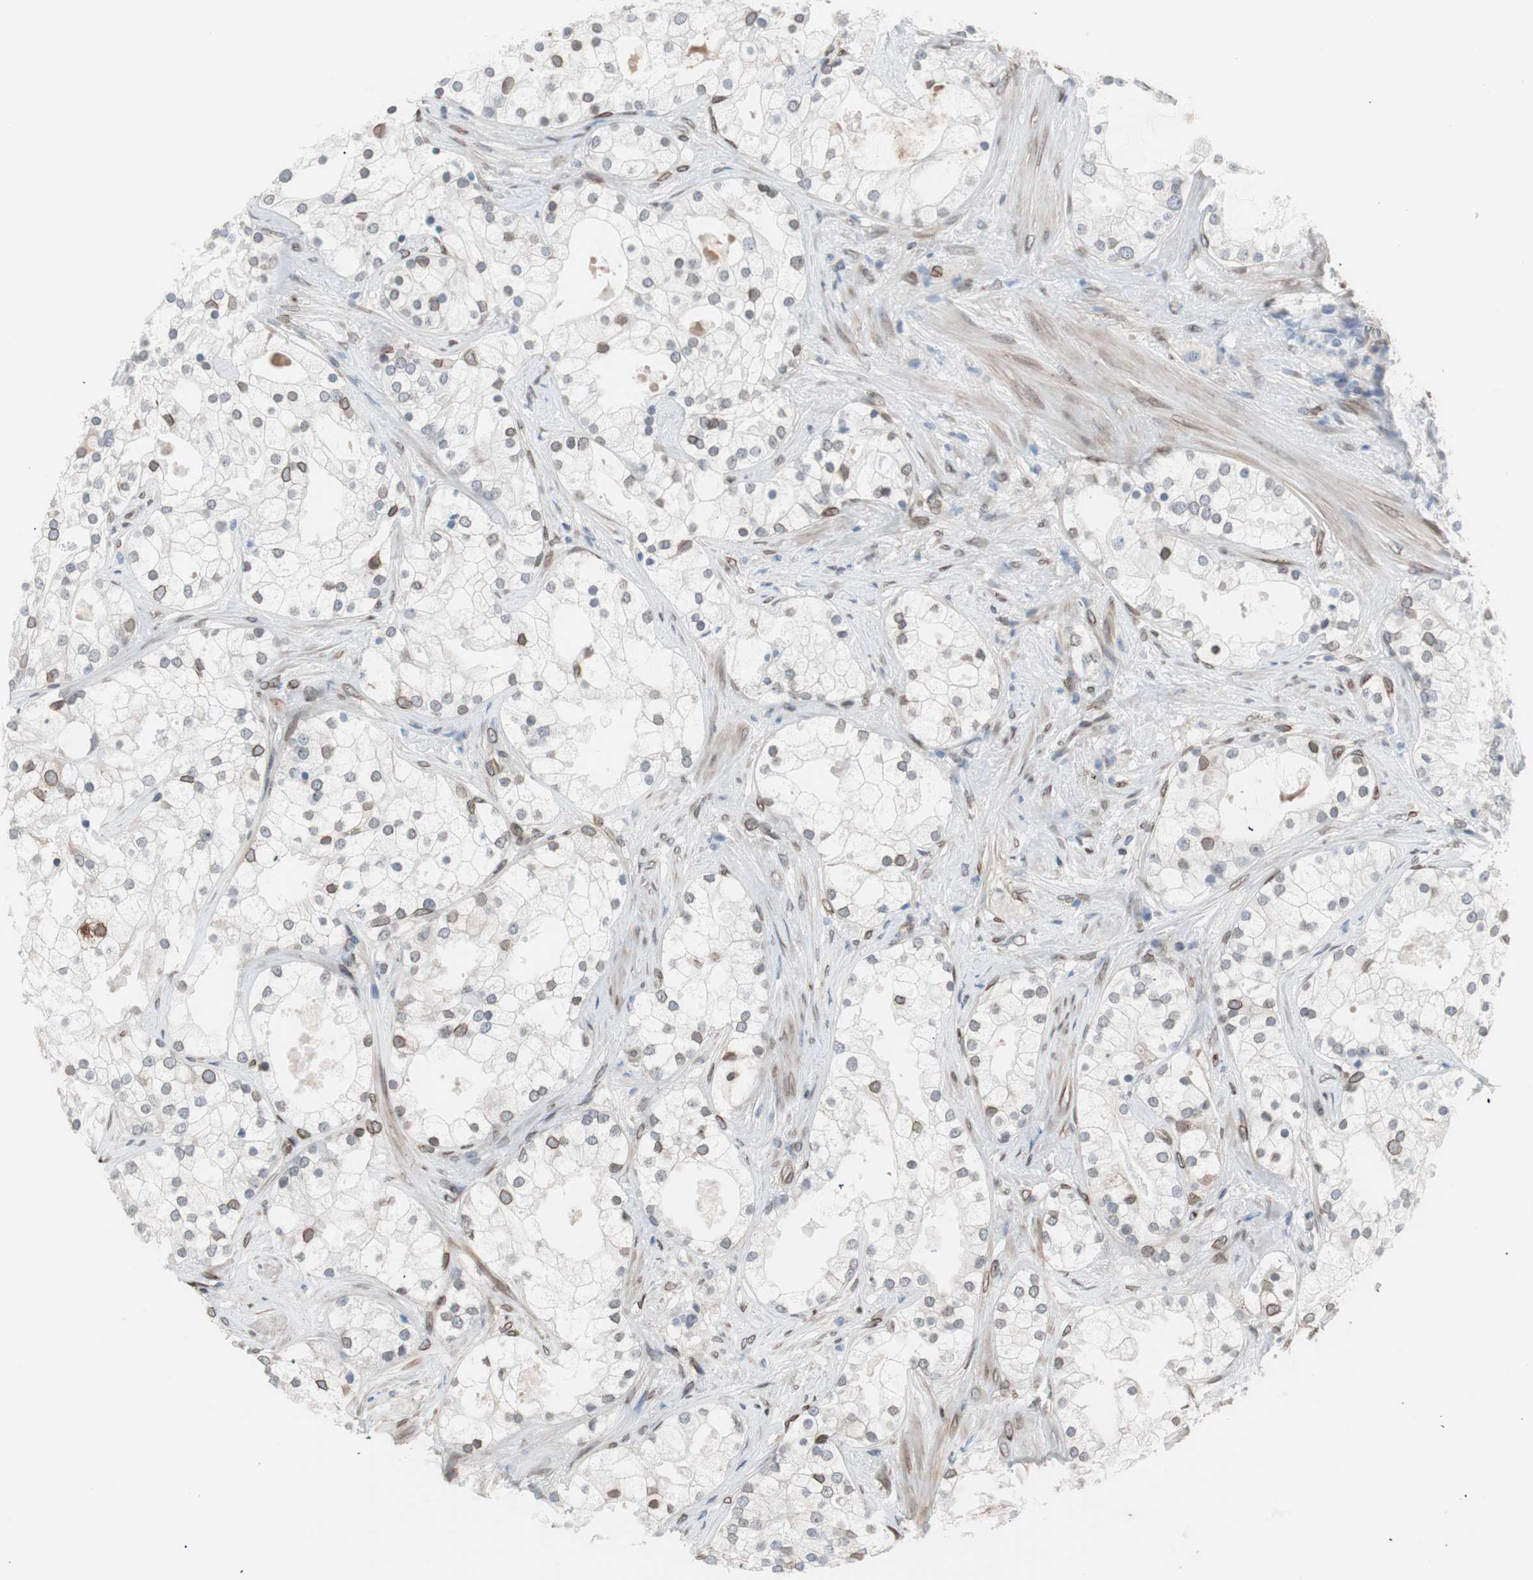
{"staining": {"intensity": "weak", "quantity": "25%-75%", "location": "cytoplasmic/membranous,nuclear"}, "tissue": "prostate cancer", "cell_type": "Tumor cells", "image_type": "cancer", "snomed": [{"axis": "morphology", "description": "Adenocarcinoma, Low grade"}, {"axis": "topography", "description": "Prostate"}], "caption": "A brown stain labels weak cytoplasmic/membranous and nuclear expression of a protein in prostate low-grade adenocarcinoma tumor cells.", "gene": "ARNT2", "patient": {"sex": "male", "age": 58}}